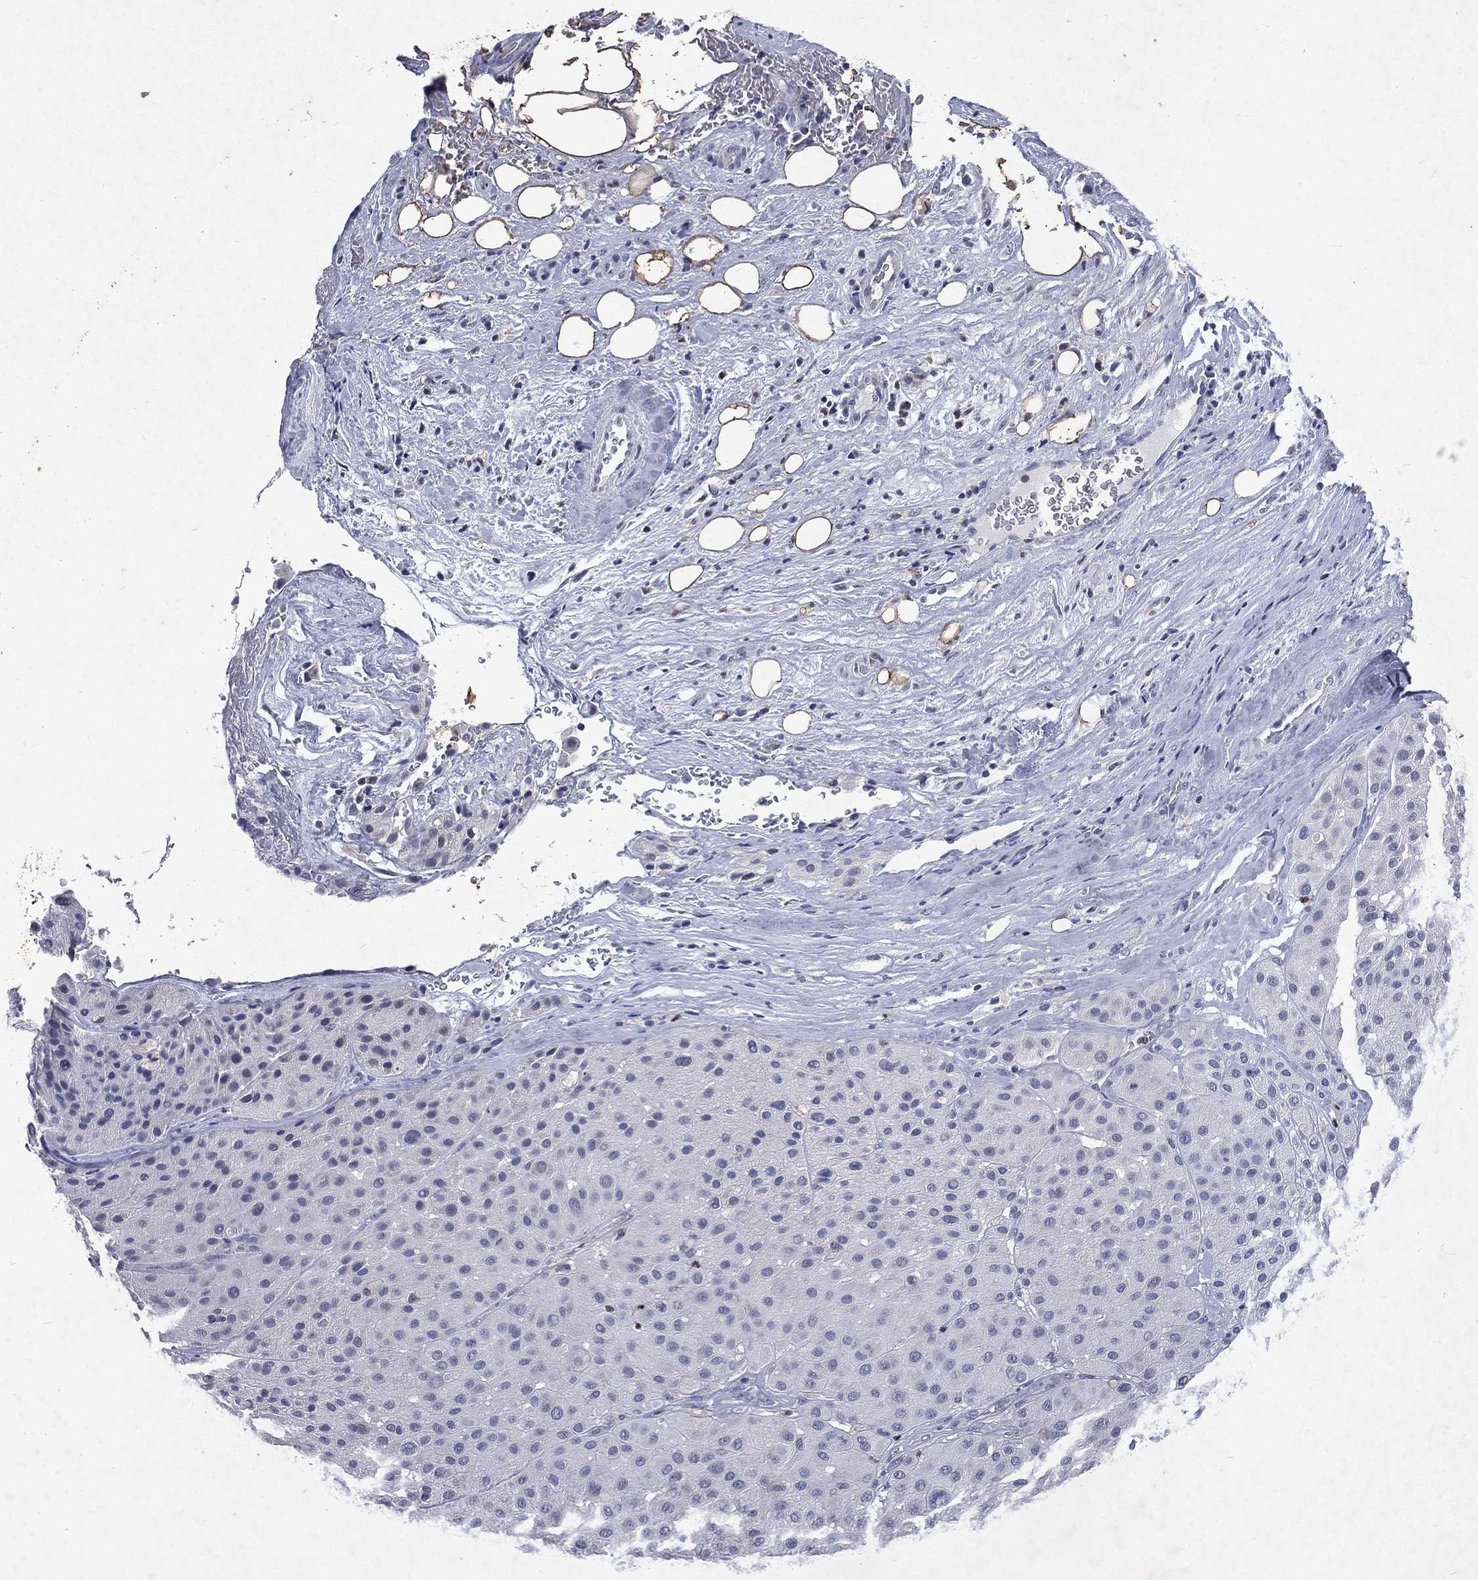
{"staining": {"intensity": "negative", "quantity": "none", "location": "none"}, "tissue": "melanoma", "cell_type": "Tumor cells", "image_type": "cancer", "snomed": [{"axis": "morphology", "description": "Malignant melanoma, Metastatic site"}, {"axis": "topography", "description": "Smooth muscle"}], "caption": "IHC micrograph of neoplastic tissue: malignant melanoma (metastatic site) stained with DAB exhibits no significant protein expression in tumor cells.", "gene": "SLC34A2", "patient": {"sex": "male", "age": 41}}